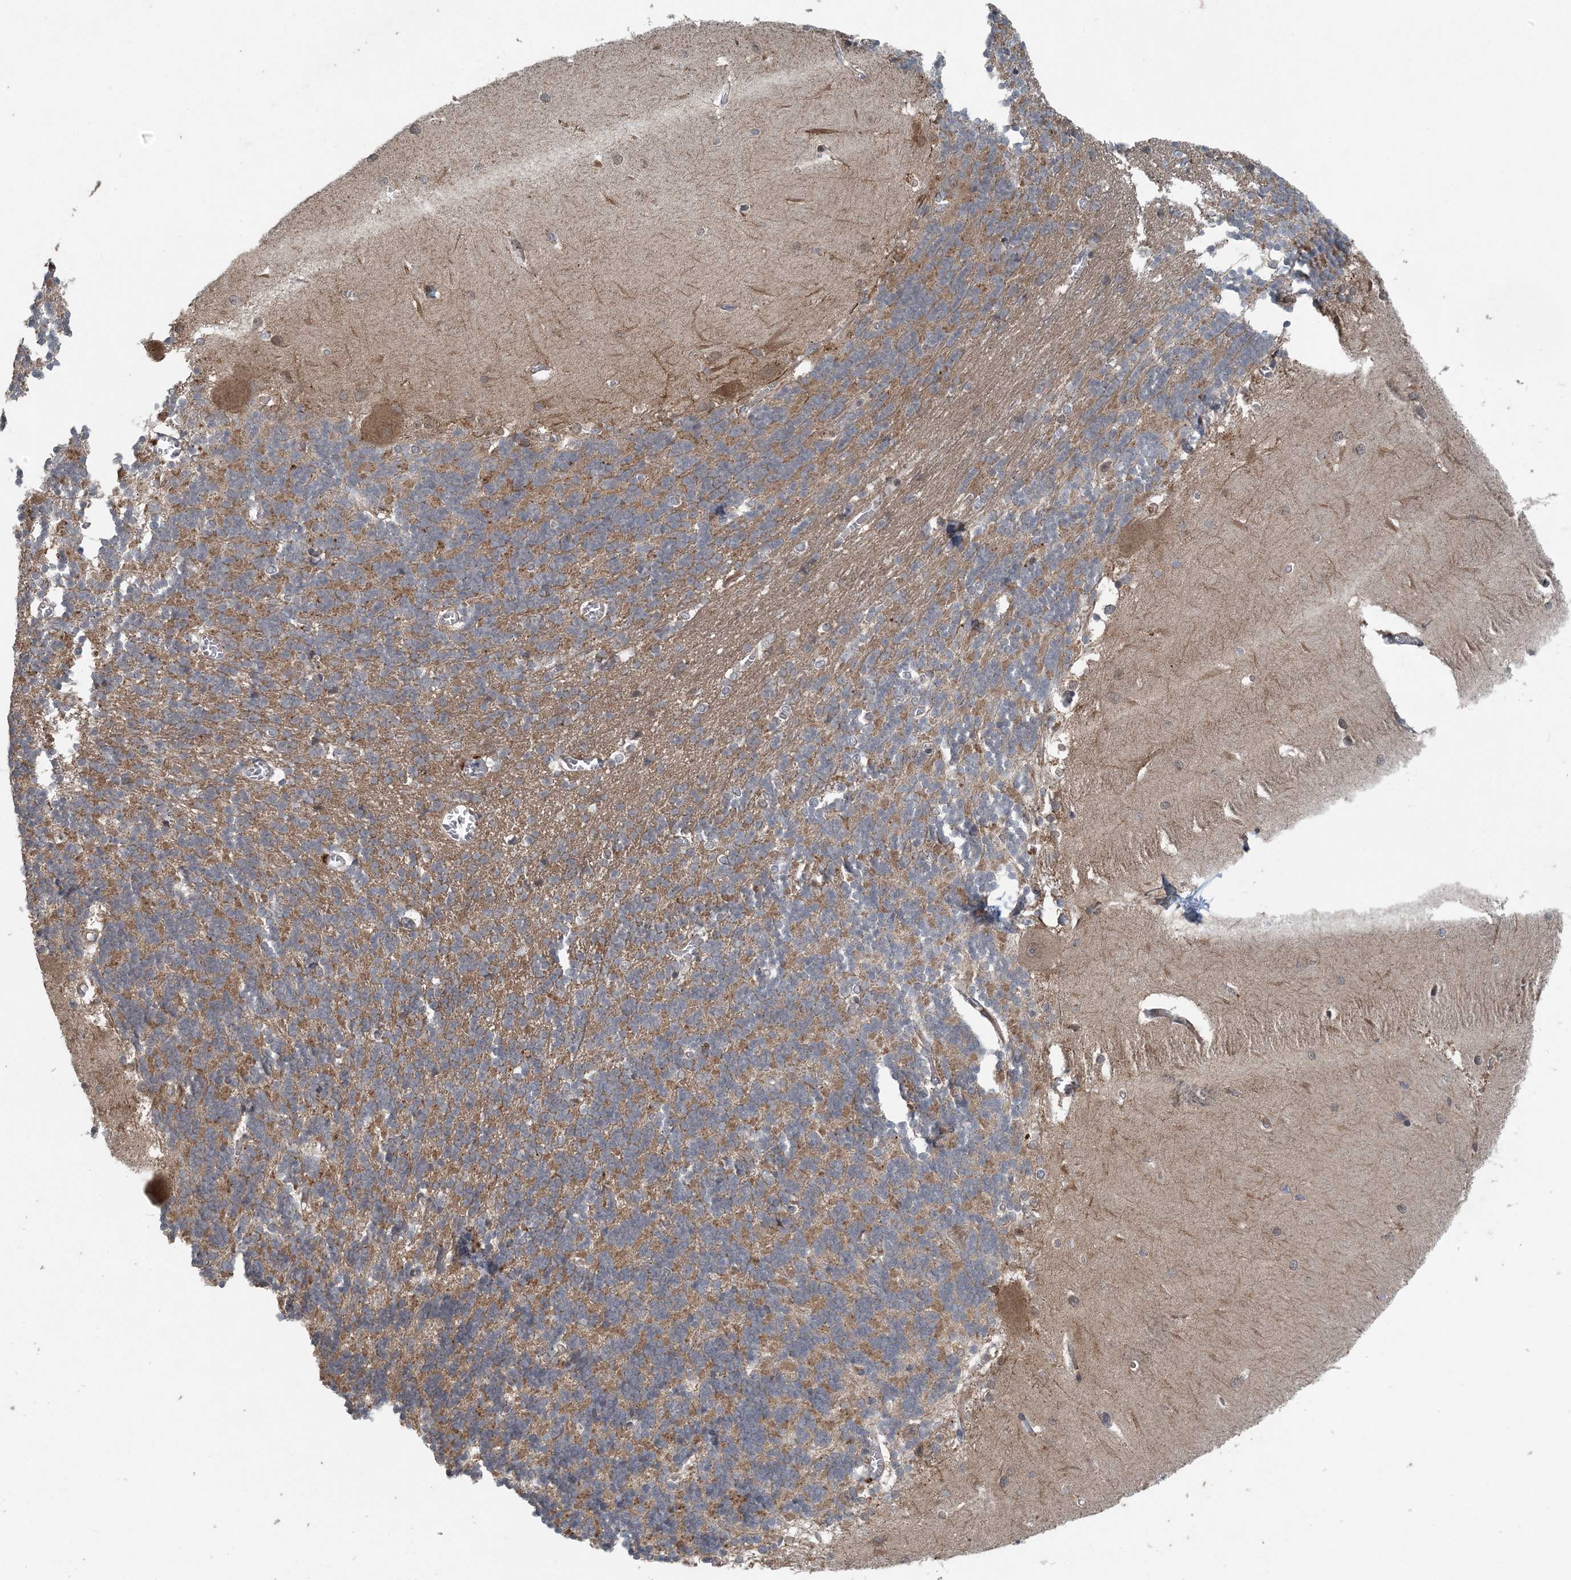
{"staining": {"intensity": "moderate", "quantity": "25%-75%", "location": "cytoplasmic/membranous"}, "tissue": "cerebellum", "cell_type": "Cells in granular layer", "image_type": "normal", "snomed": [{"axis": "morphology", "description": "Normal tissue, NOS"}, {"axis": "topography", "description": "Cerebellum"}], "caption": "This image displays benign cerebellum stained with immunohistochemistry to label a protein in brown. The cytoplasmic/membranous of cells in granular layer show moderate positivity for the protein. Nuclei are counter-stained blue.", "gene": "MYO9B", "patient": {"sex": "male", "age": 37}}